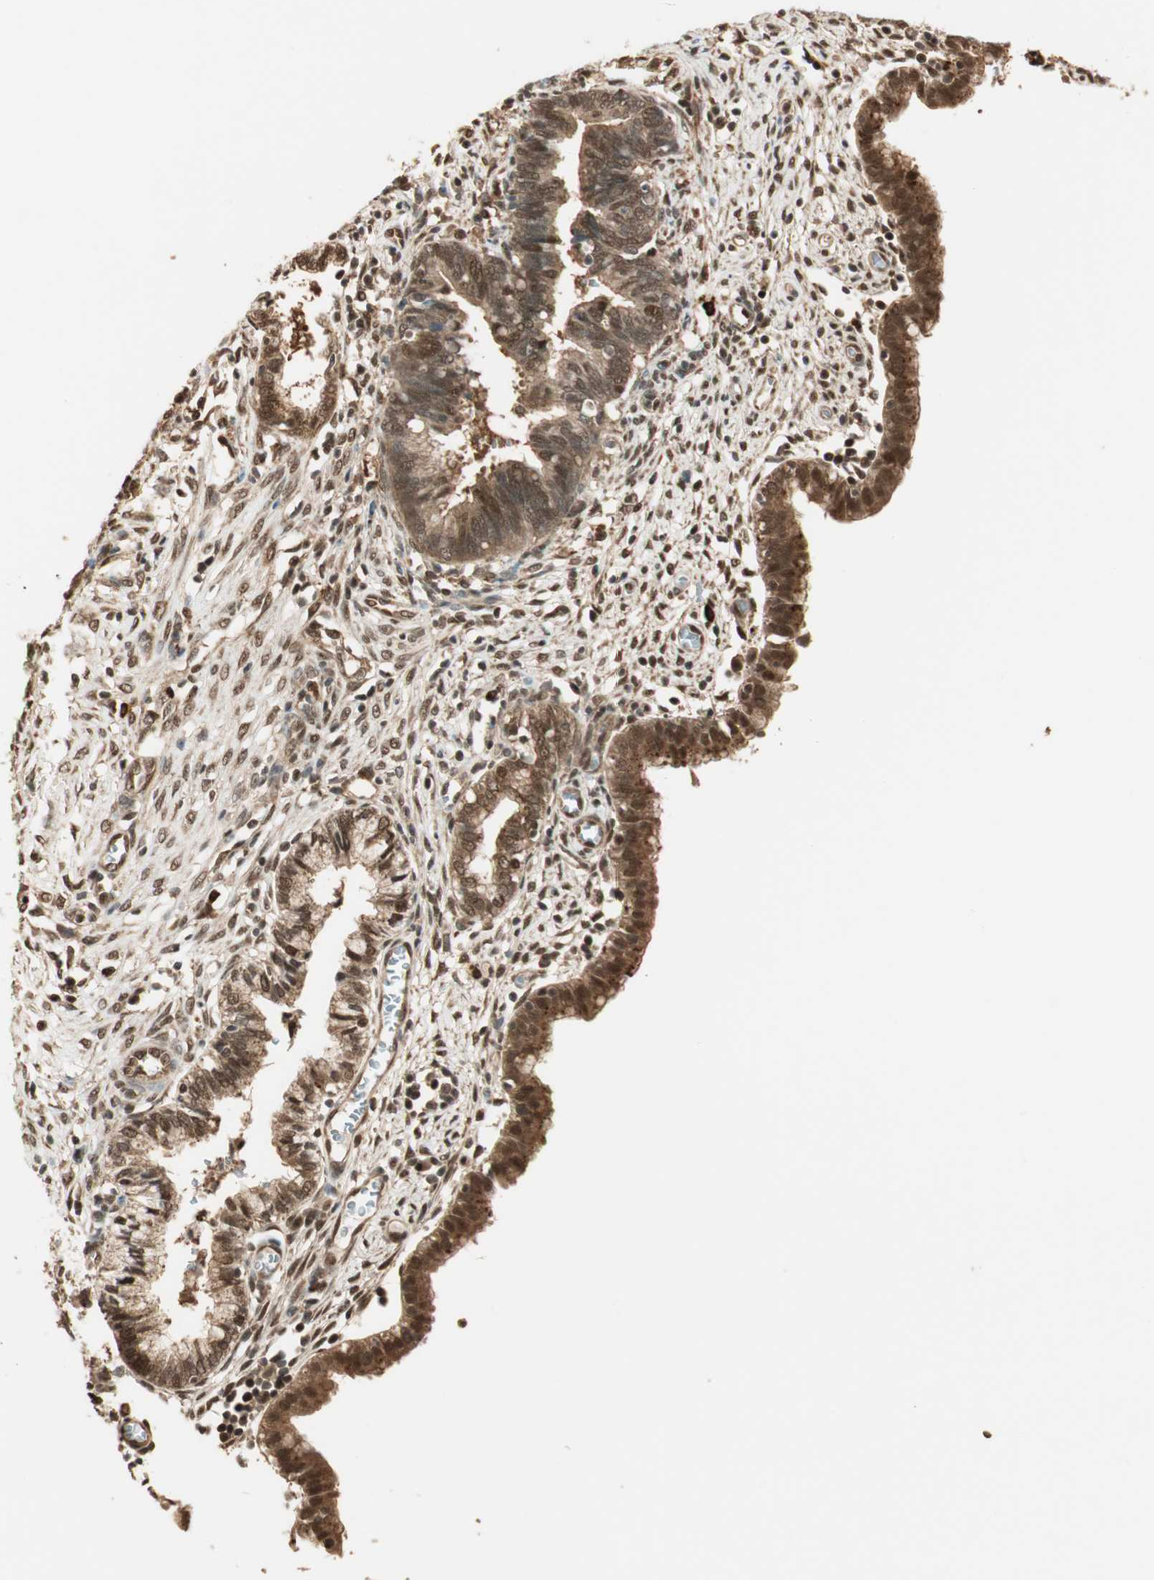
{"staining": {"intensity": "strong", "quantity": ">75%", "location": "cytoplasmic/membranous,nuclear"}, "tissue": "cervical cancer", "cell_type": "Tumor cells", "image_type": "cancer", "snomed": [{"axis": "morphology", "description": "Adenocarcinoma, NOS"}, {"axis": "topography", "description": "Cervix"}], "caption": "Cervical cancer stained for a protein demonstrates strong cytoplasmic/membranous and nuclear positivity in tumor cells.", "gene": "ZNF443", "patient": {"sex": "female", "age": 44}}